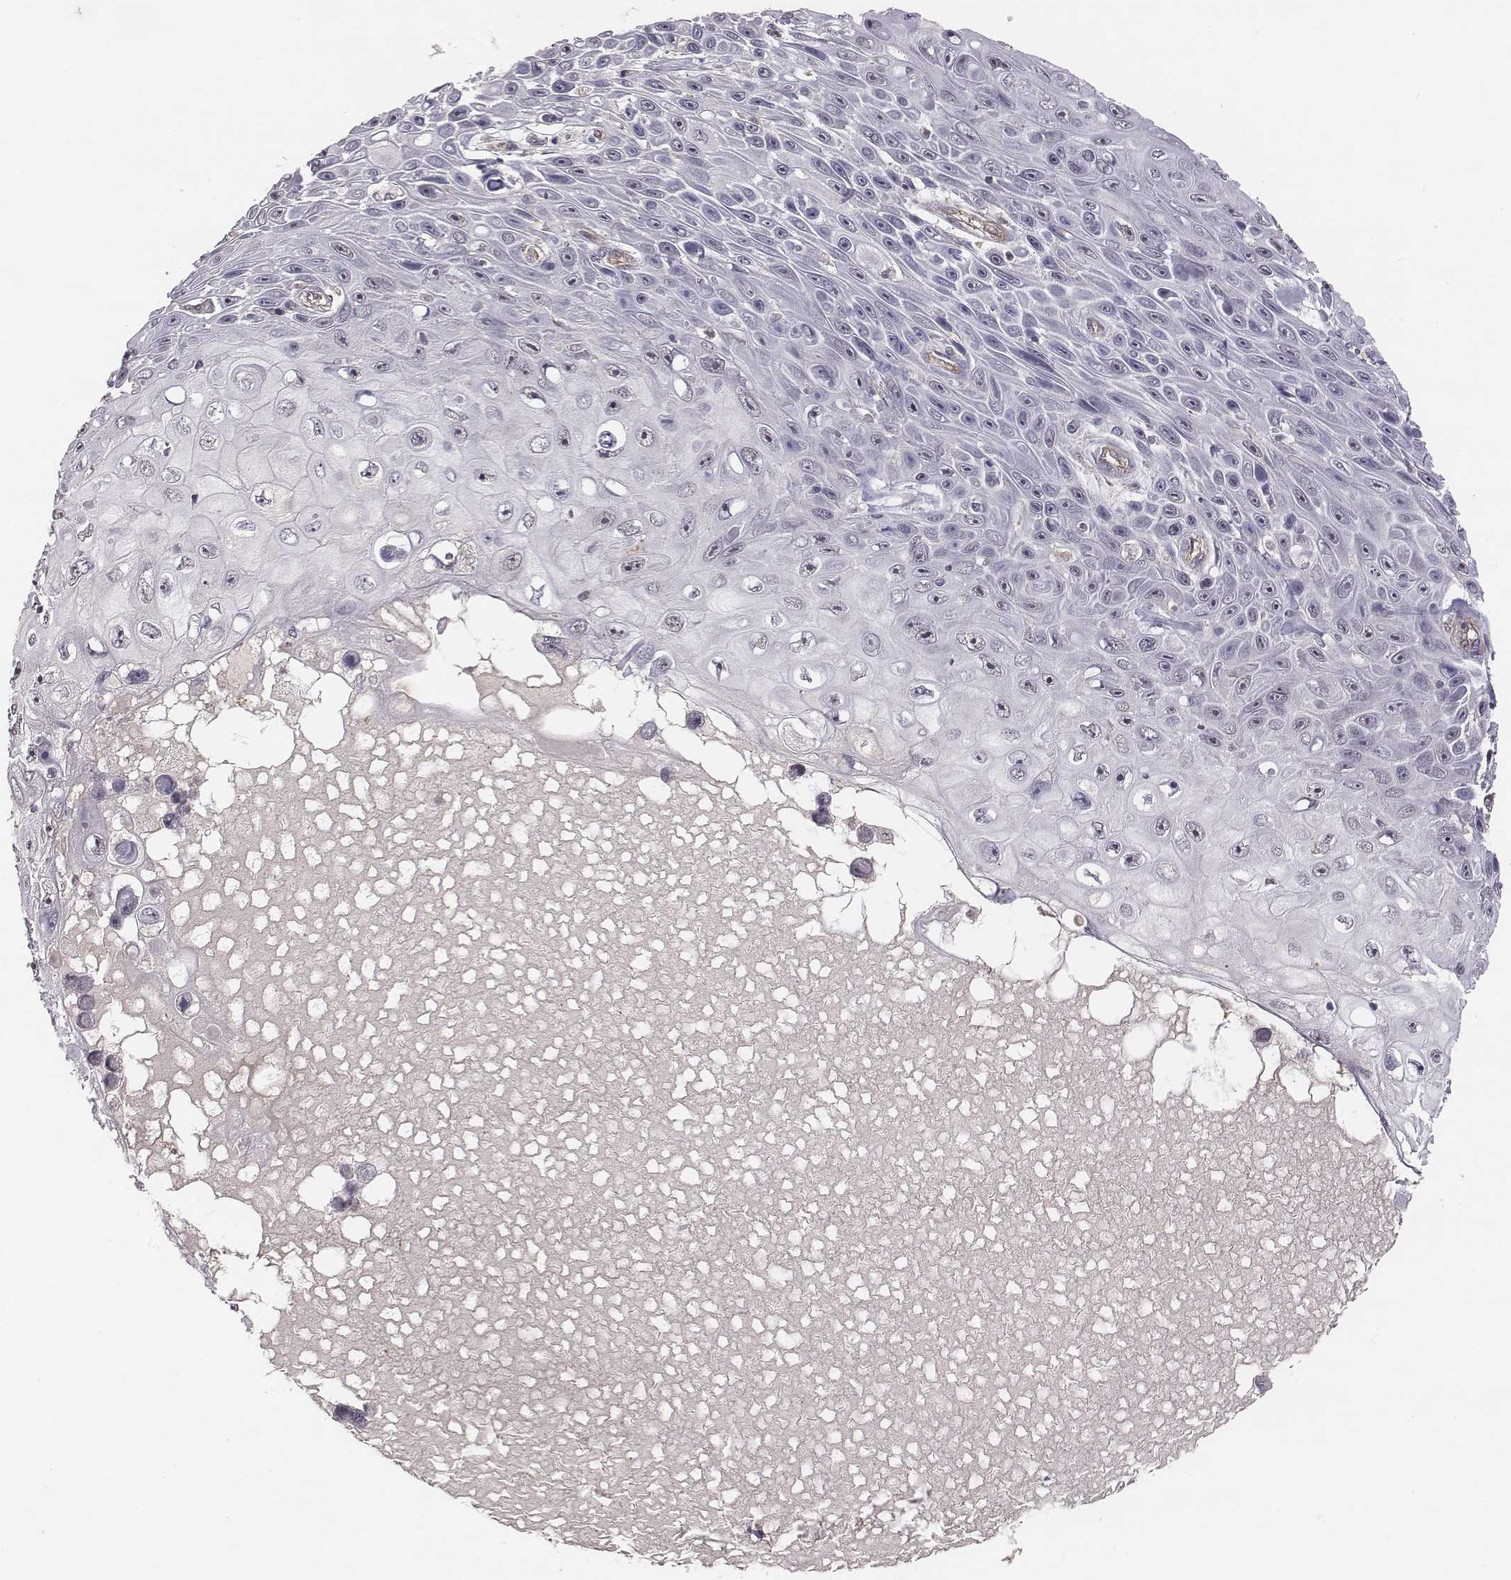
{"staining": {"intensity": "negative", "quantity": "none", "location": "none"}, "tissue": "skin cancer", "cell_type": "Tumor cells", "image_type": "cancer", "snomed": [{"axis": "morphology", "description": "Squamous cell carcinoma, NOS"}, {"axis": "topography", "description": "Skin"}], "caption": "Immunohistochemistry micrograph of neoplastic tissue: human skin squamous cell carcinoma stained with DAB displays no significant protein staining in tumor cells. (DAB (3,3'-diaminobenzidine) immunohistochemistry with hematoxylin counter stain).", "gene": "PTPRG", "patient": {"sex": "male", "age": 82}}